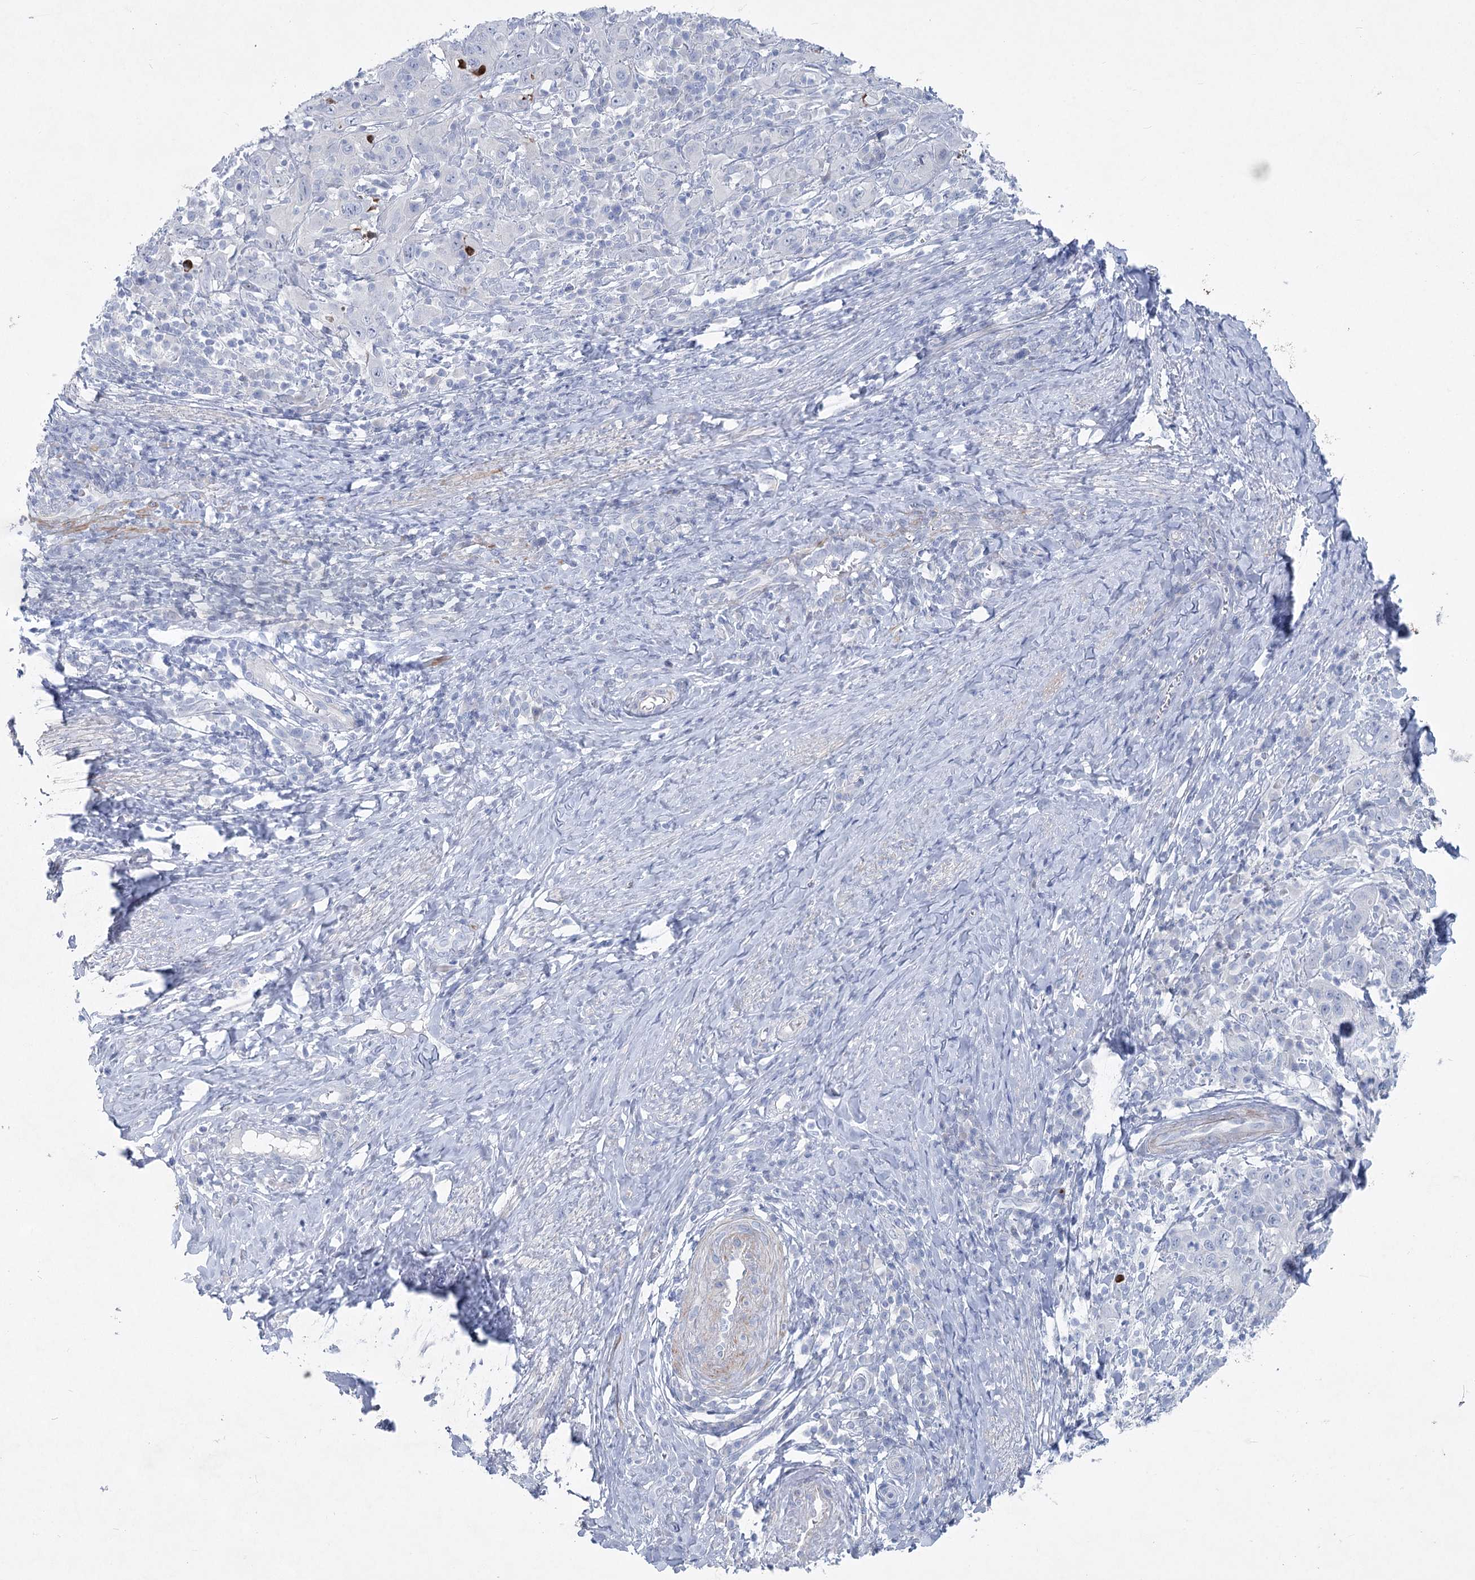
{"staining": {"intensity": "negative", "quantity": "none", "location": "none"}, "tissue": "cervical cancer", "cell_type": "Tumor cells", "image_type": "cancer", "snomed": [{"axis": "morphology", "description": "Squamous cell carcinoma, NOS"}, {"axis": "topography", "description": "Cervix"}], "caption": "Human cervical squamous cell carcinoma stained for a protein using immunohistochemistry shows no positivity in tumor cells.", "gene": "WDR74", "patient": {"sex": "female", "age": 46}}